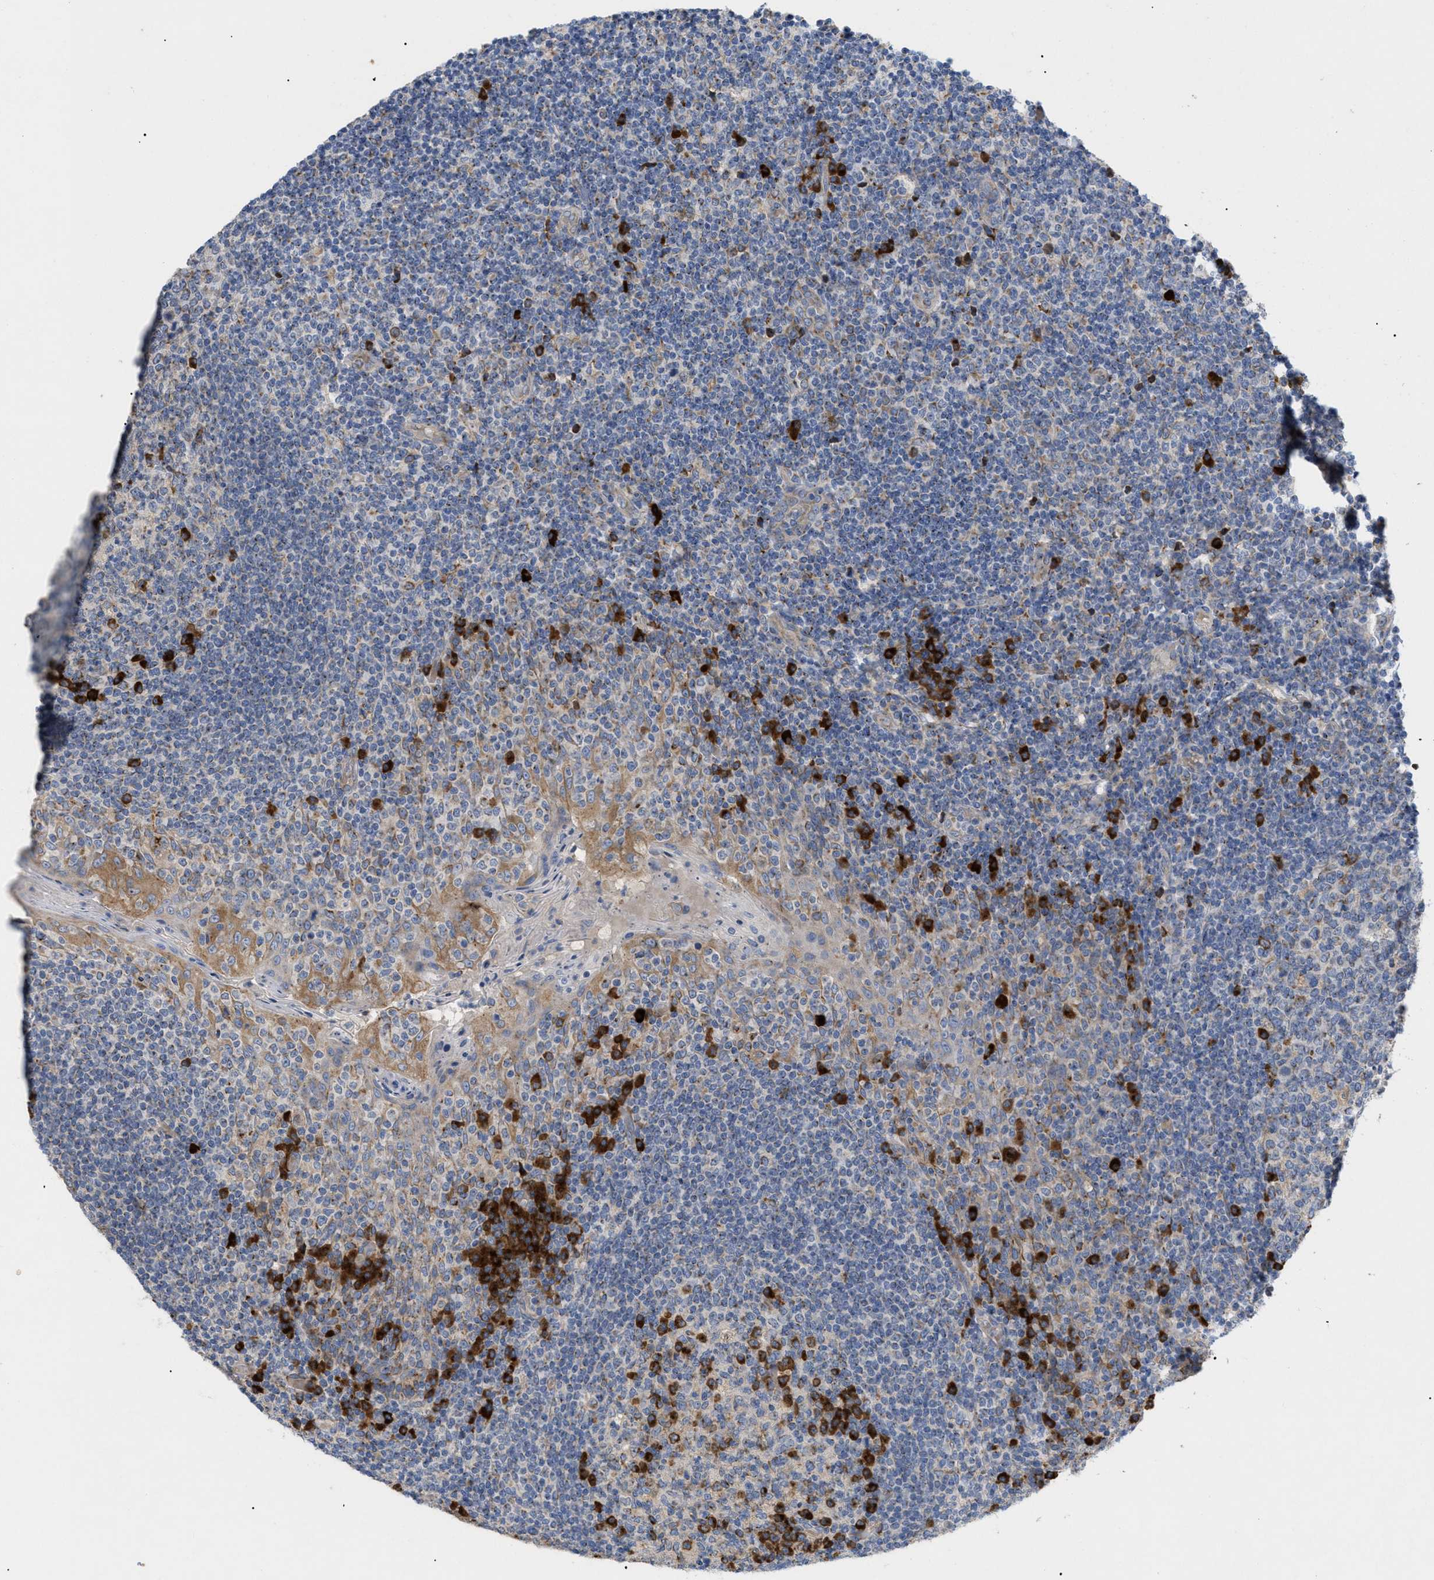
{"staining": {"intensity": "strong", "quantity": "<25%", "location": "cytoplasmic/membranous"}, "tissue": "tonsil", "cell_type": "Germinal center cells", "image_type": "normal", "snomed": [{"axis": "morphology", "description": "Normal tissue, NOS"}, {"axis": "topography", "description": "Tonsil"}], "caption": "Immunohistochemical staining of benign tonsil shows medium levels of strong cytoplasmic/membranous positivity in approximately <25% of germinal center cells.", "gene": "SLC50A1", "patient": {"sex": "female", "age": 19}}